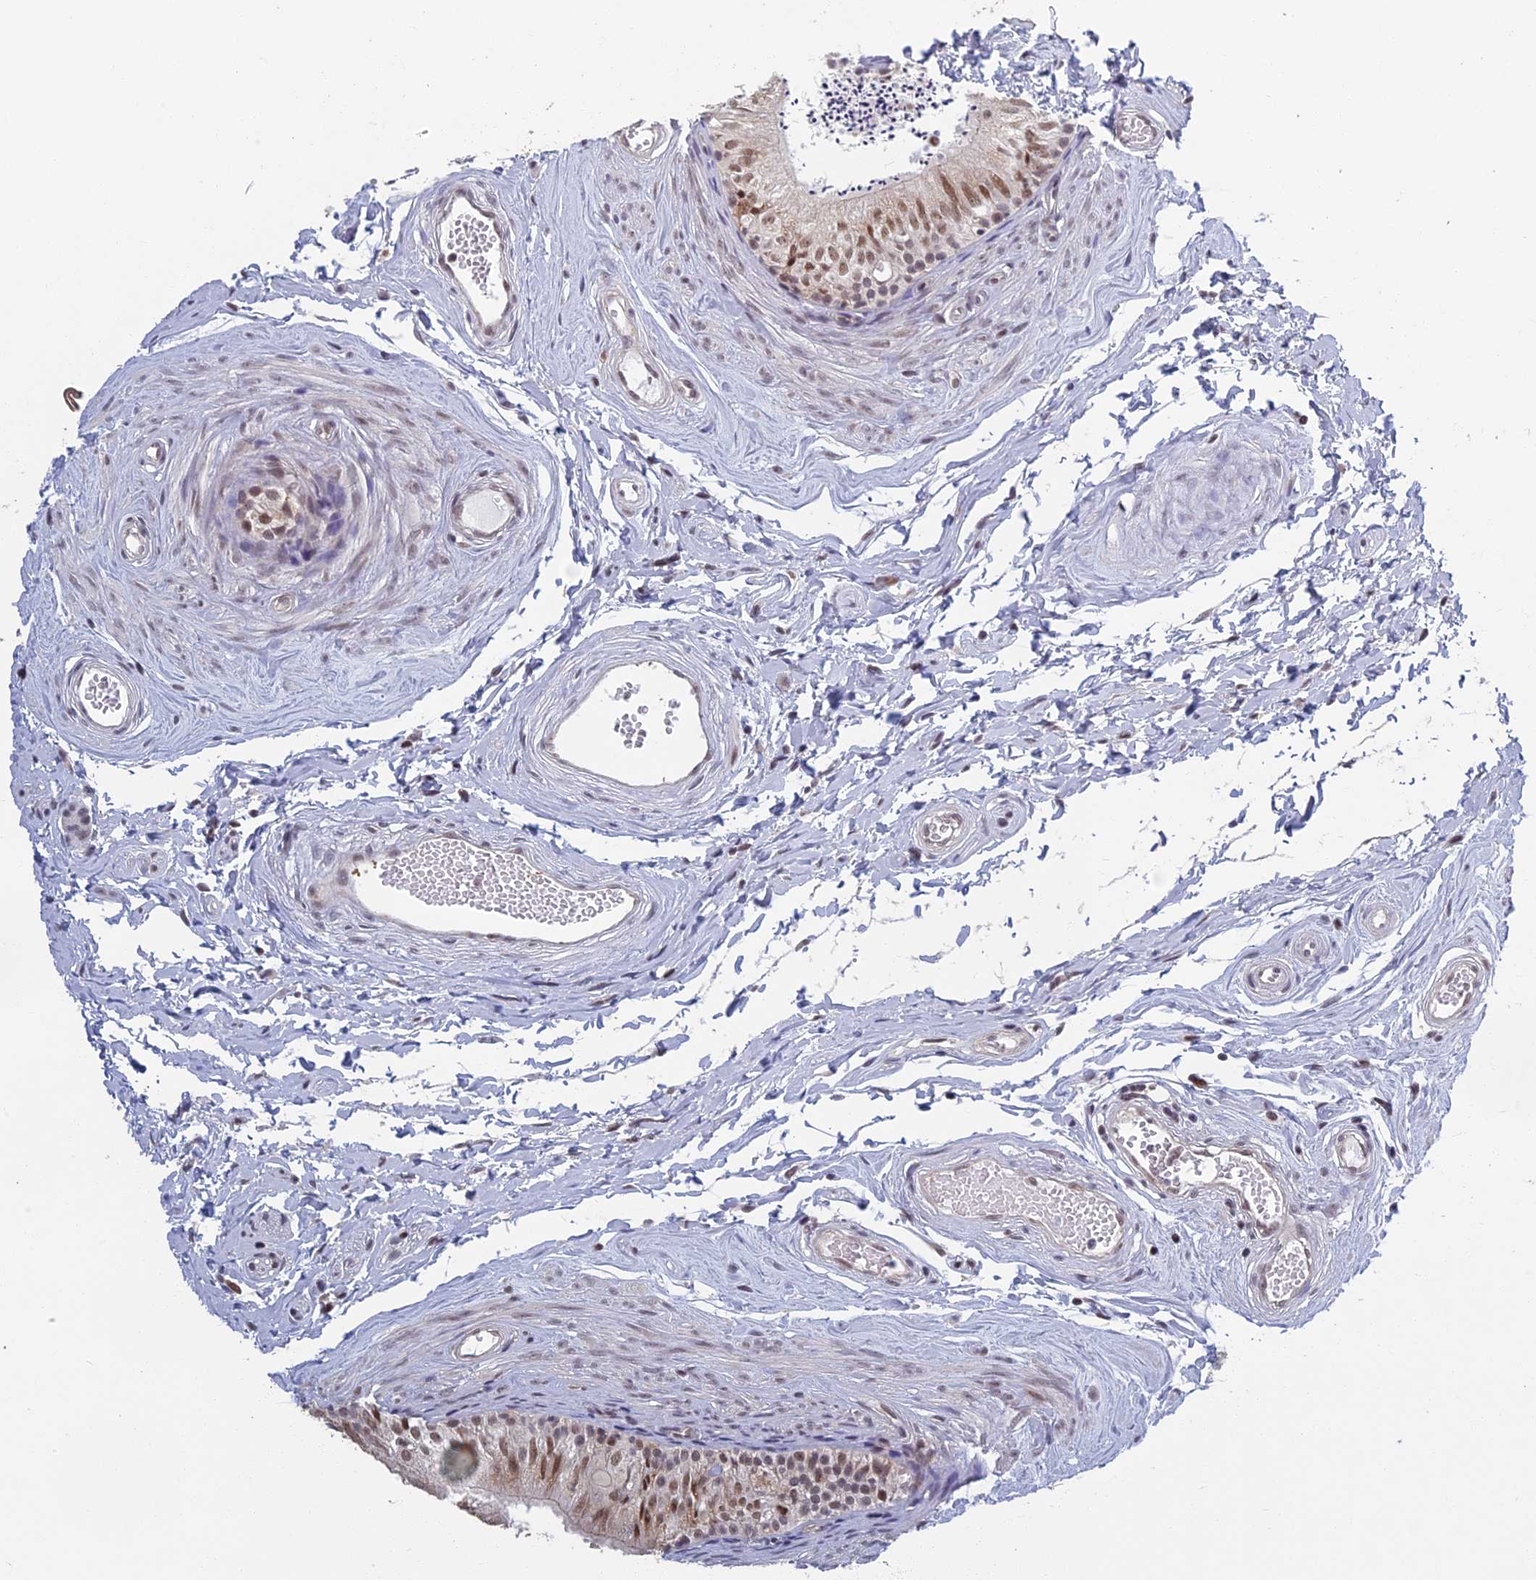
{"staining": {"intensity": "moderate", "quantity": ">75%", "location": "cytoplasmic/membranous,nuclear"}, "tissue": "epididymis", "cell_type": "Glandular cells", "image_type": "normal", "snomed": [{"axis": "morphology", "description": "Normal tissue, NOS"}, {"axis": "topography", "description": "Epididymis"}], "caption": "Immunohistochemistry of unremarkable epididymis demonstrates medium levels of moderate cytoplasmic/membranous,nuclear expression in approximately >75% of glandular cells.", "gene": "MORF4L1", "patient": {"sex": "male", "age": 56}}